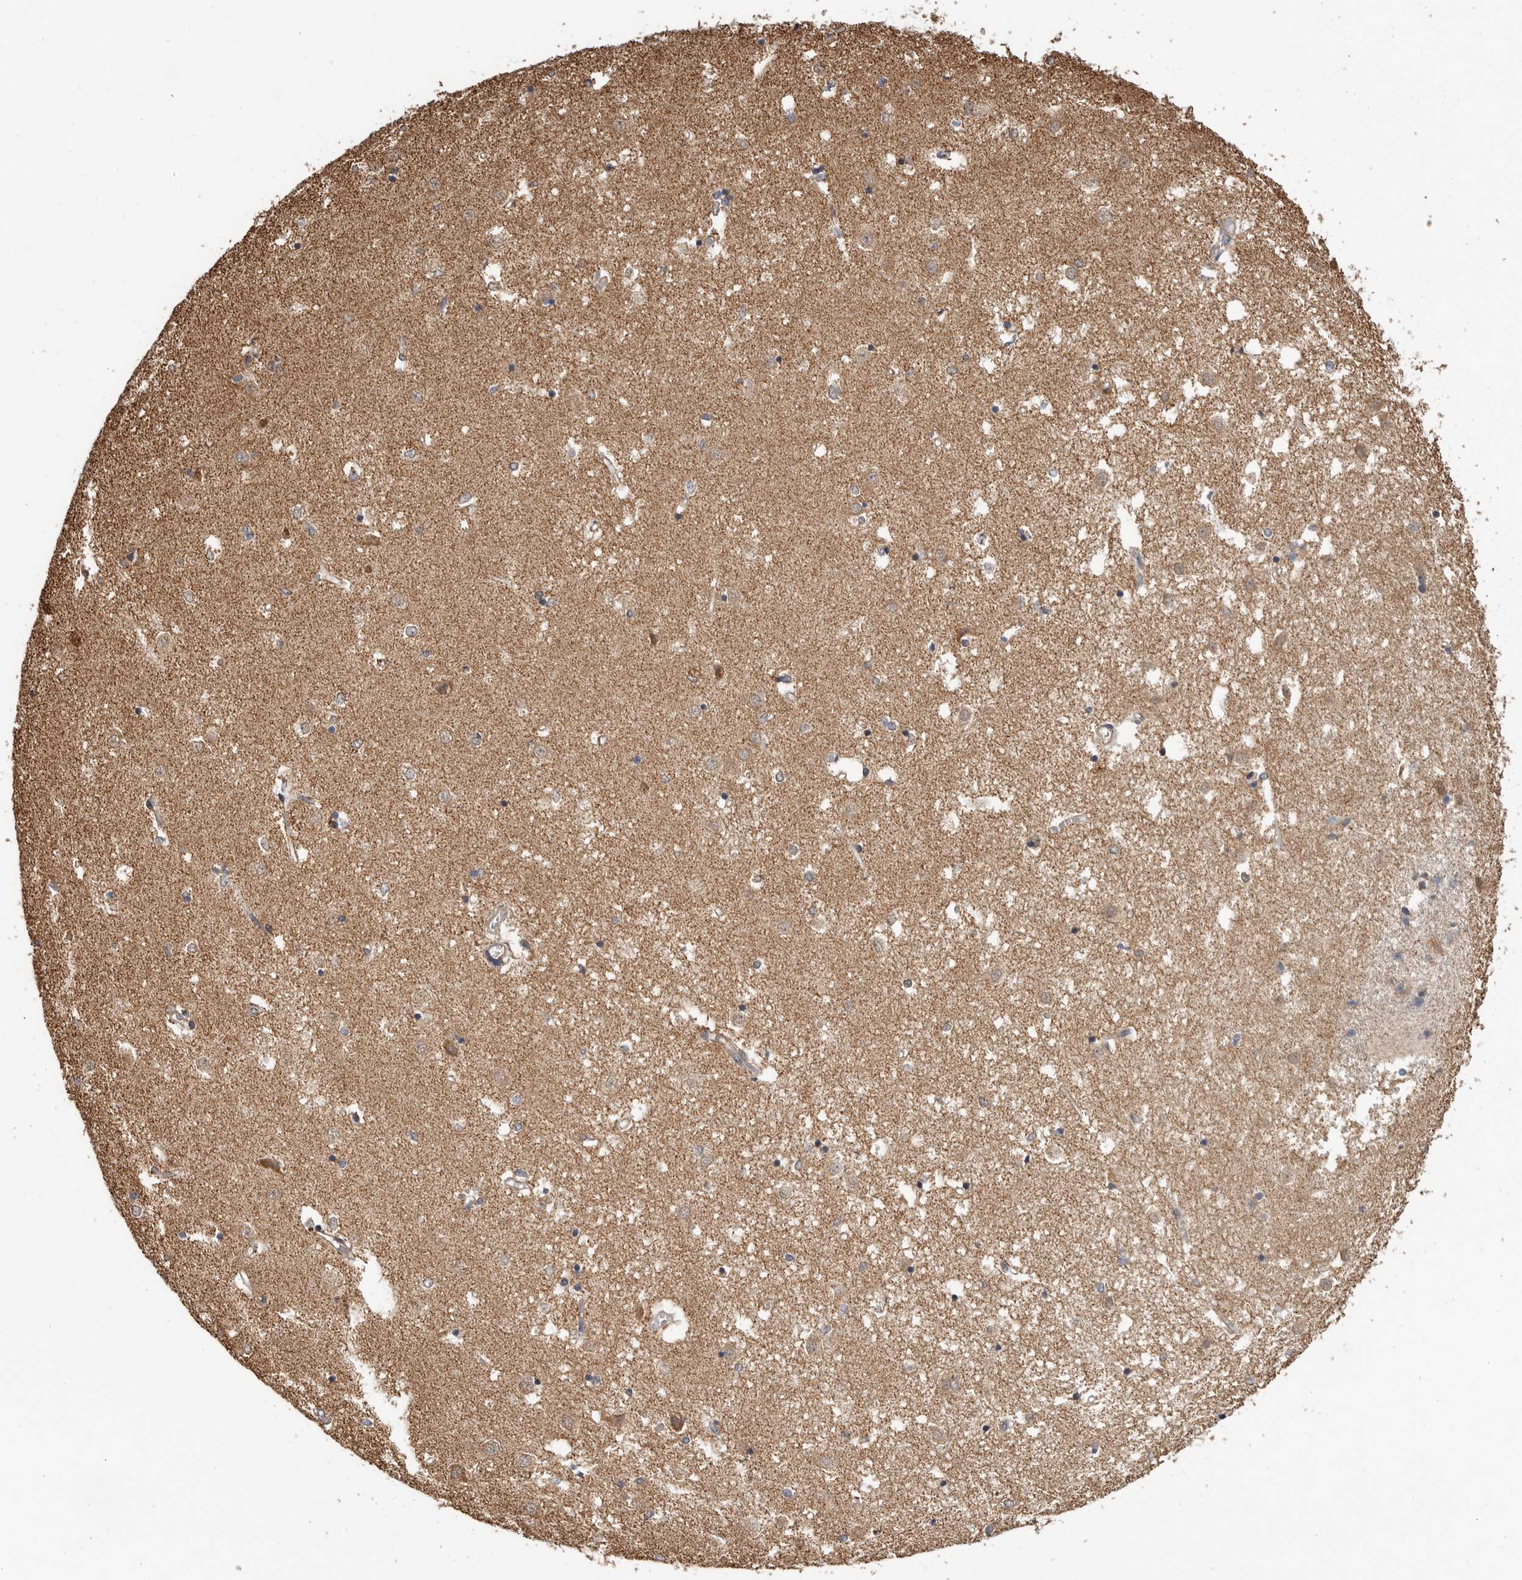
{"staining": {"intensity": "moderate", "quantity": "<25%", "location": "cytoplasmic/membranous"}, "tissue": "caudate", "cell_type": "Glial cells", "image_type": "normal", "snomed": [{"axis": "morphology", "description": "Normal tissue, NOS"}, {"axis": "topography", "description": "Lateral ventricle wall"}], "caption": "Moderate cytoplasmic/membranous protein positivity is present in approximately <25% of glial cells in caudate.", "gene": "GCNT2", "patient": {"sex": "male", "age": 45}}